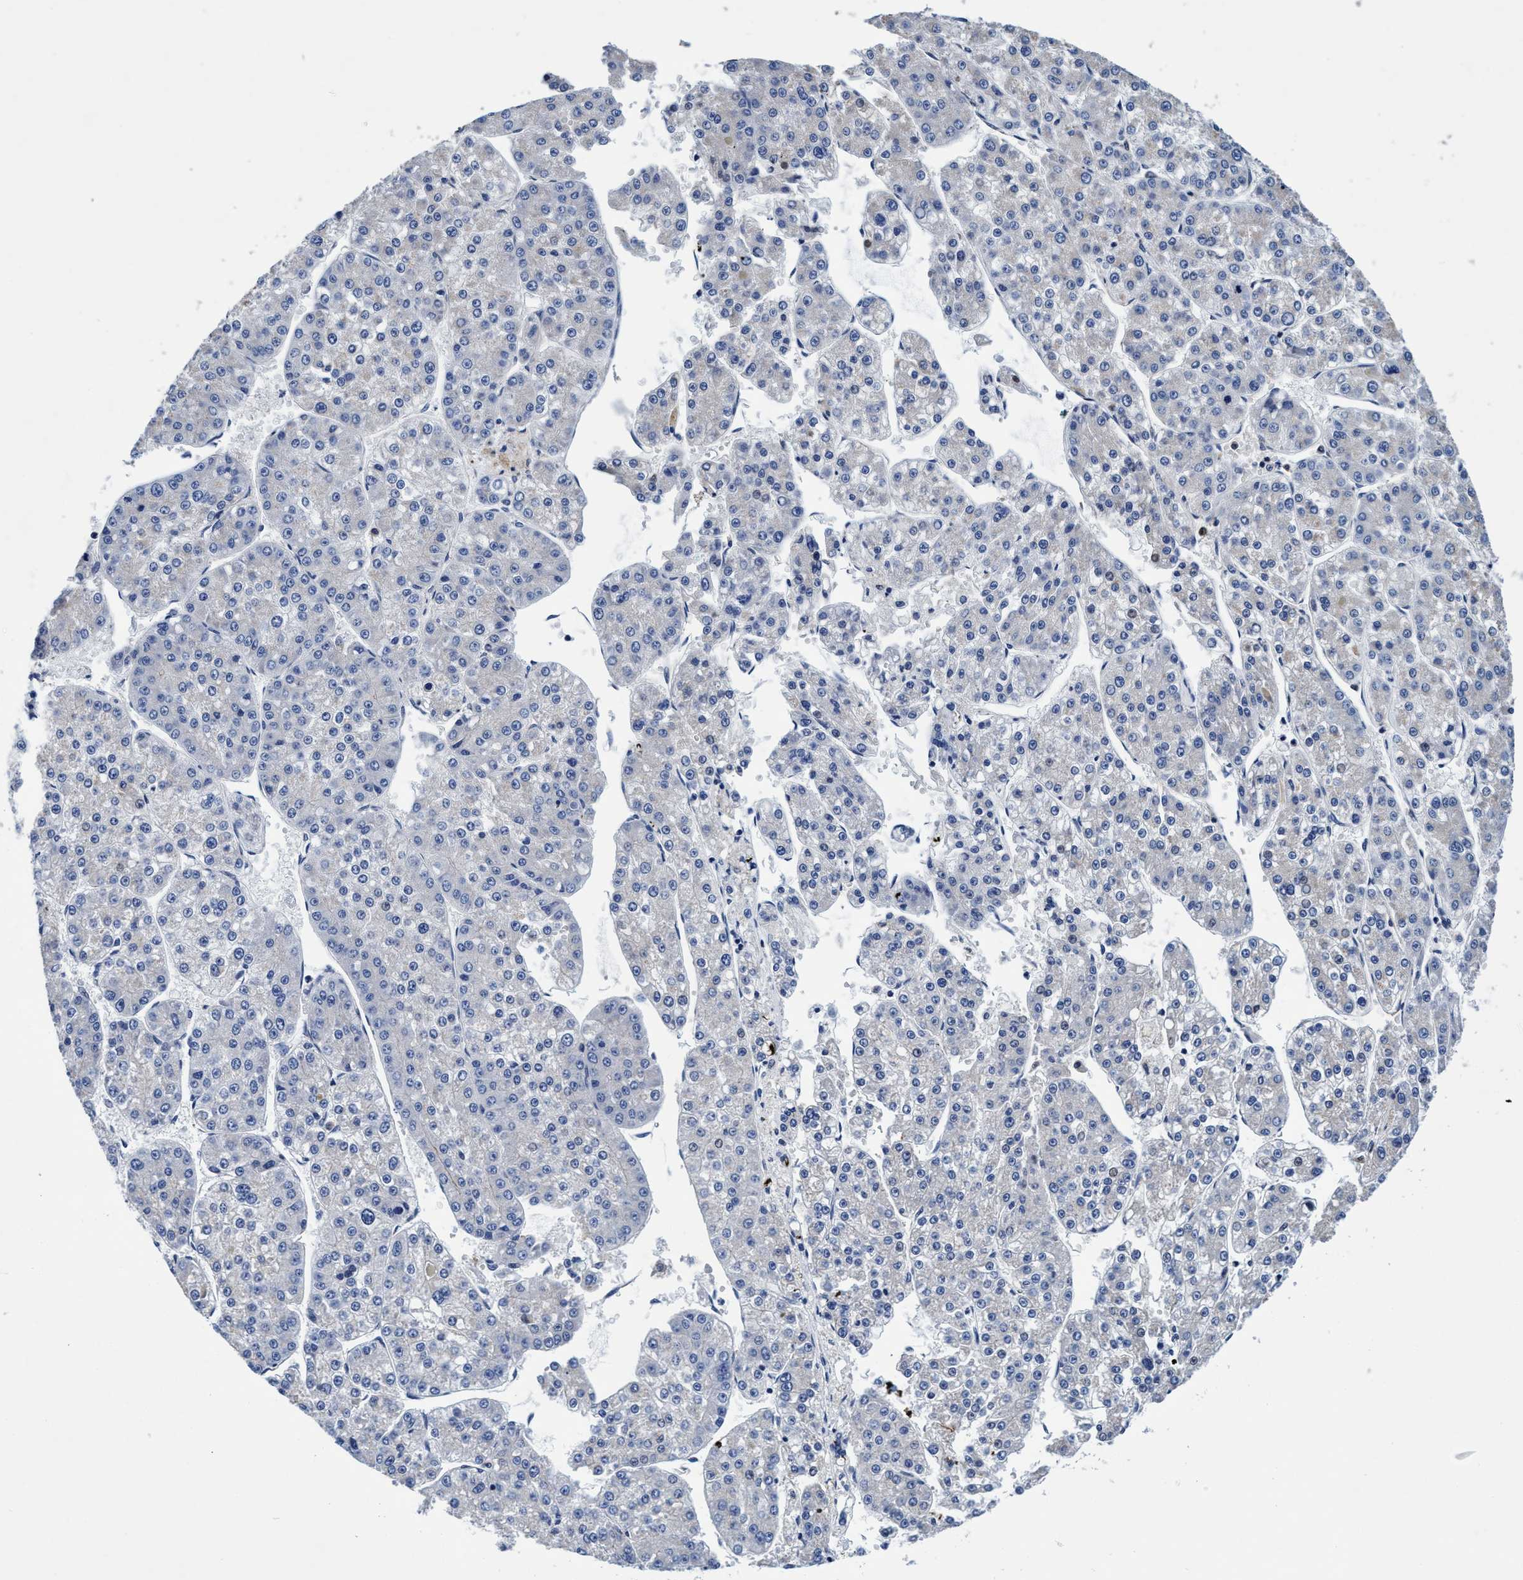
{"staining": {"intensity": "negative", "quantity": "none", "location": "none"}, "tissue": "liver cancer", "cell_type": "Tumor cells", "image_type": "cancer", "snomed": [{"axis": "morphology", "description": "Carcinoma, Hepatocellular, NOS"}, {"axis": "topography", "description": "Liver"}], "caption": "Protein analysis of liver cancer exhibits no significant expression in tumor cells.", "gene": "UBALD2", "patient": {"sex": "female", "age": 73}}